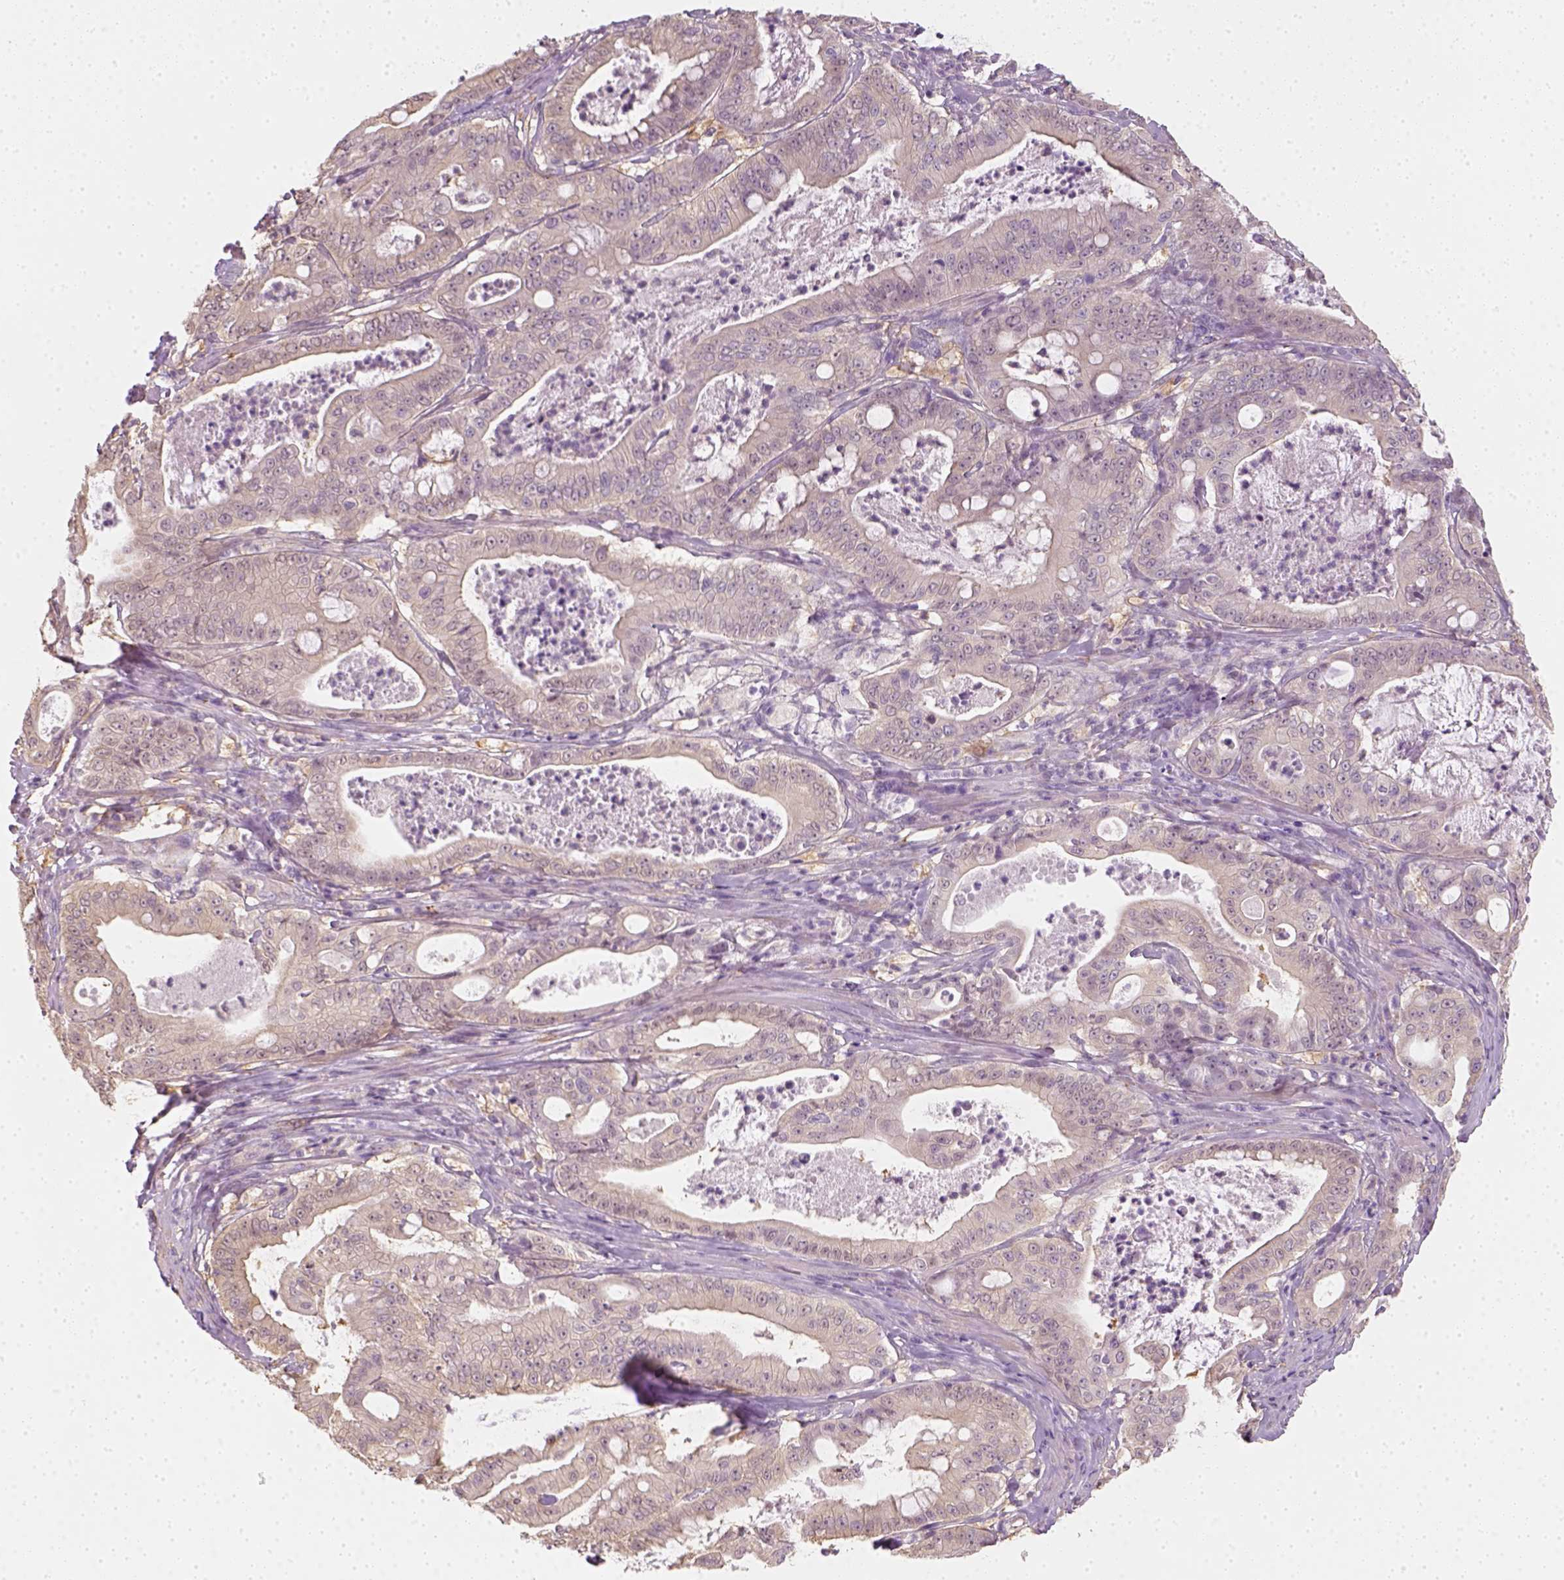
{"staining": {"intensity": "negative", "quantity": "none", "location": "none"}, "tissue": "pancreatic cancer", "cell_type": "Tumor cells", "image_type": "cancer", "snomed": [{"axis": "morphology", "description": "Adenocarcinoma, NOS"}, {"axis": "topography", "description": "Pancreas"}], "caption": "Immunohistochemistry histopathology image of adenocarcinoma (pancreatic) stained for a protein (brown), which shows no positivity in tumor cells.", "gene": "EPHB1", "patient": {"sex": "male", "age": 71}}